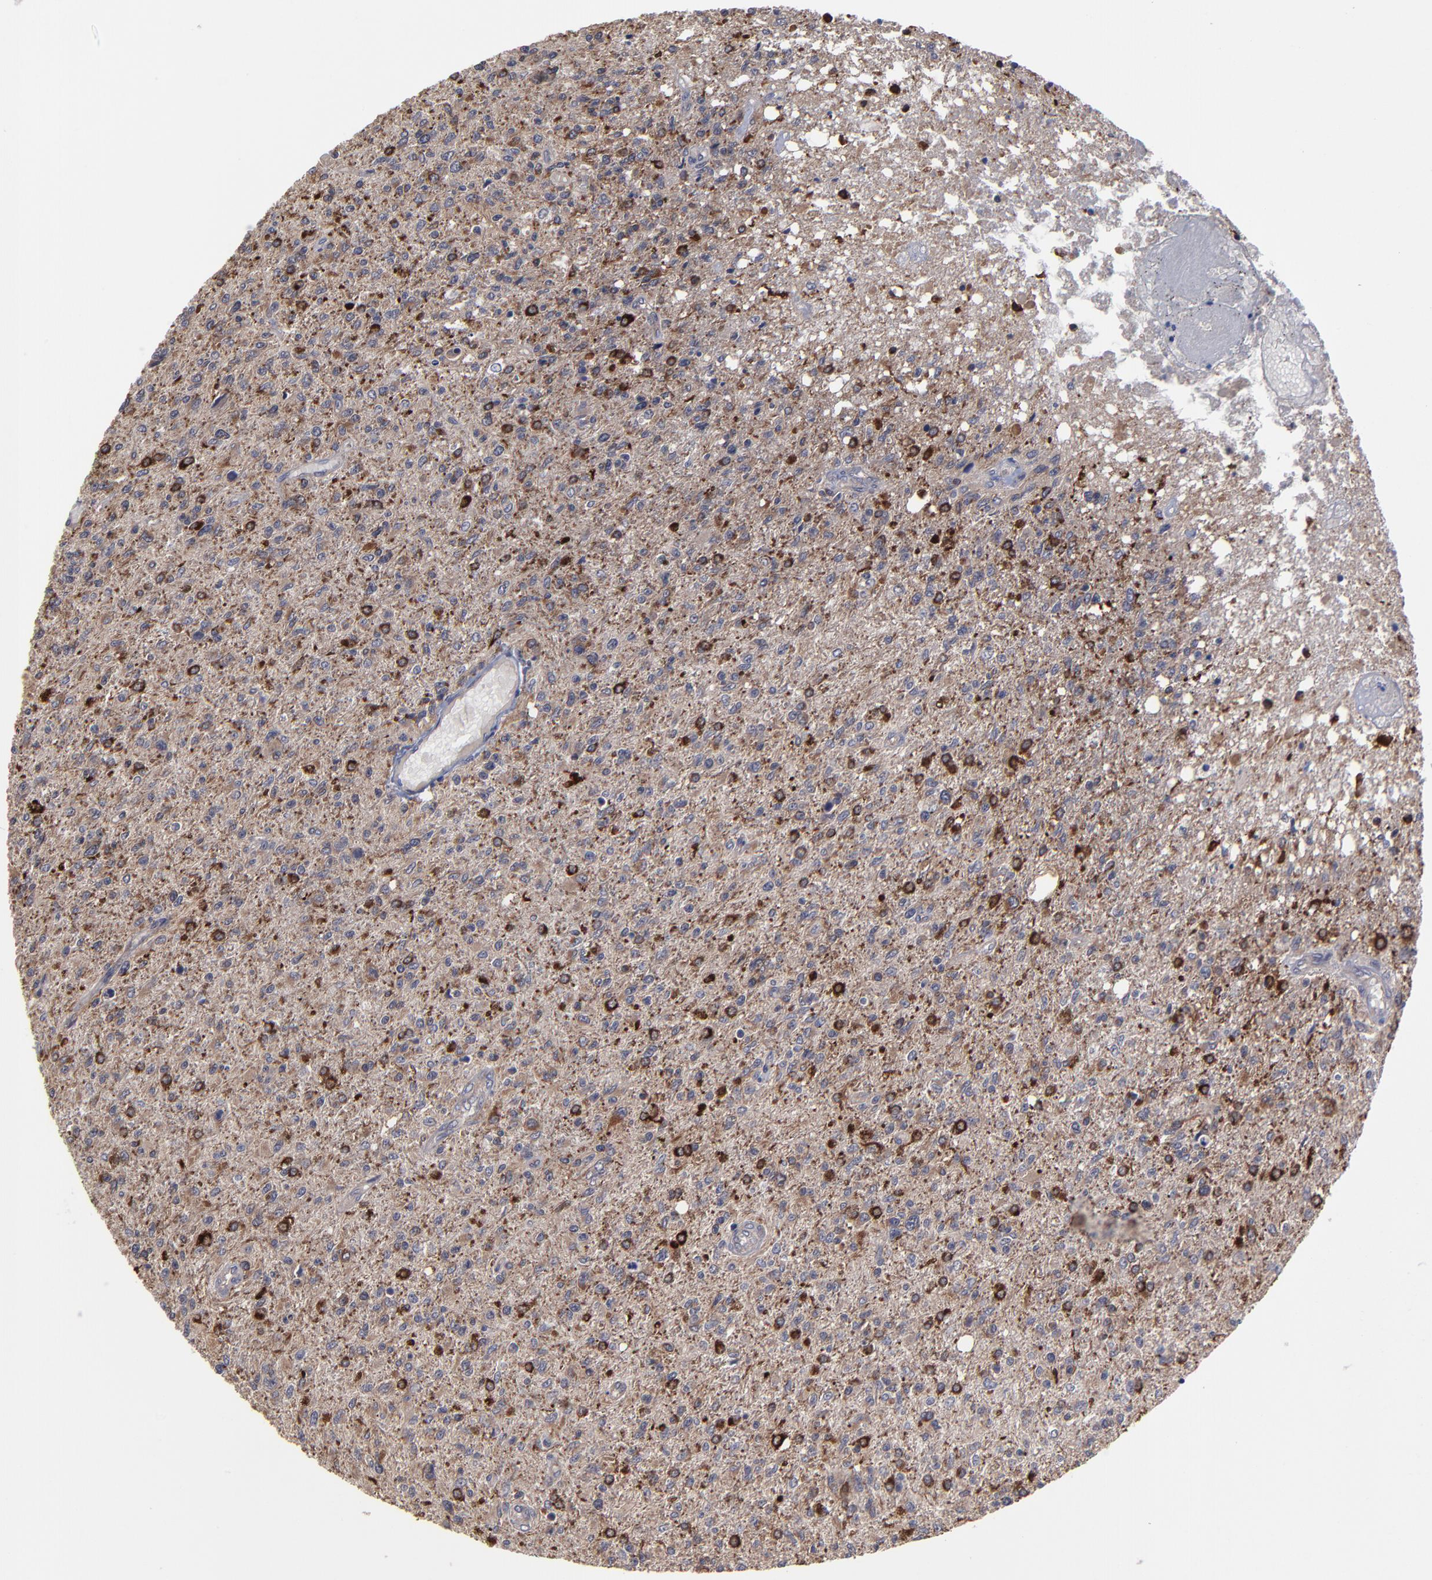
{"staining": {"intensity": "strong", "quantity": "25%-75%", "location": "cytoplasmic/membranous"}, "tissue": "glioma", "cell_type": "Tumor cells", "image_type": "cancer", "snomed": [{"axis": "morphology", "description": "Glioma, malignant, High grade"}, {"axis": "topography", "description": "Cerebral cortex"}], "caption": "IHC staining of malignant glioma (high-grade), which displays high levels of strong cytoplasmic/membranous expression in approximately 25%-75% of tumor cells indicating strong cytoplasmic/membranous protein staining. The staining was performed using DAB (brown) for protein detection and nuclei were counterstained in hematoxylin (blue).", "gene": "ZNF780B", "patient": {"sex": "male", "age": 76}}